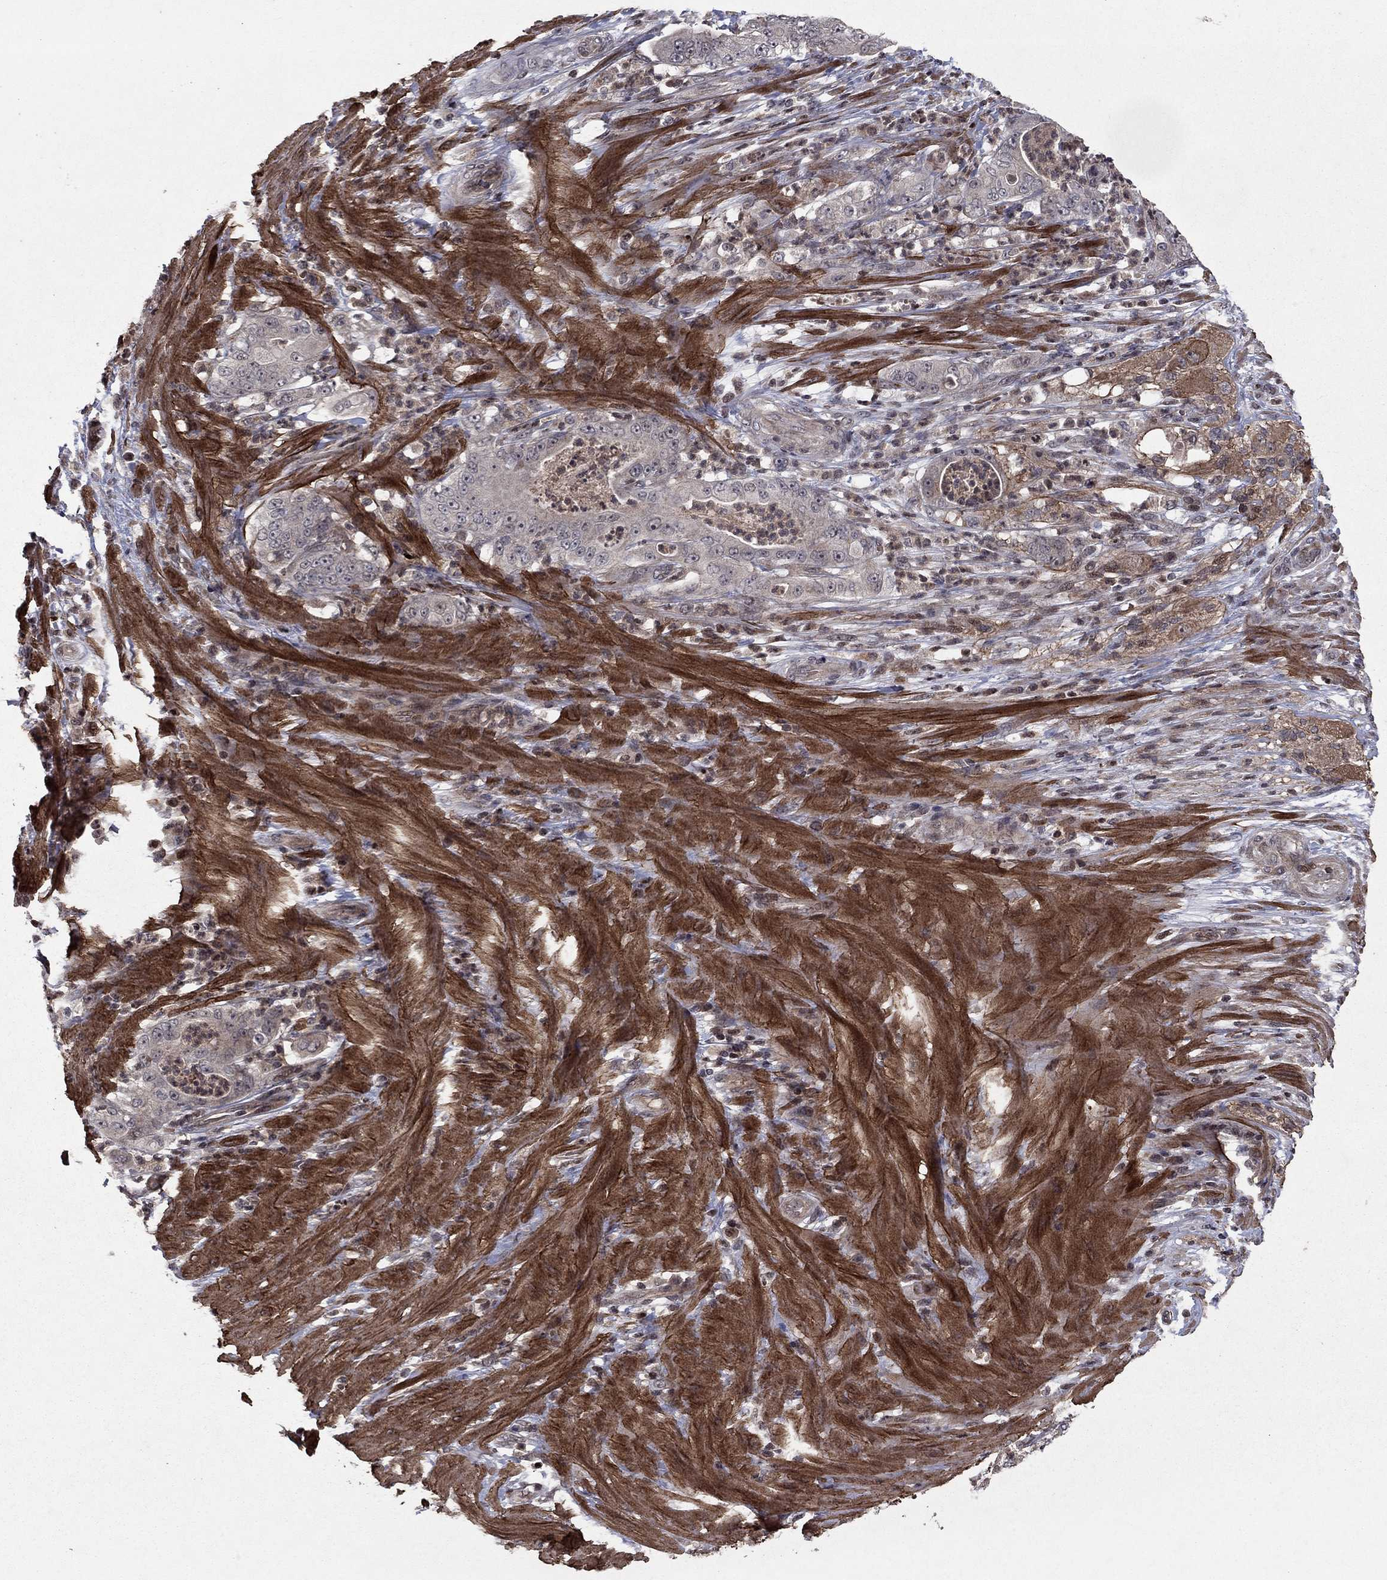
{"staining": {"intensity": "negative", "quantity": "none", "location": "none"}, "tissue": "pancreatic cancer", "cell_type": "Tumor cells", "image_type": "cancer", "snomed": [{"axis": "morphology", "description": "Adenocarcinoma, NOS"}, {"axis": "topography", "description": "Pancreas"}], "caption": "IHC image of neoplastic tissue: pancreatic cancer (adenocarcinoma) stained with DAB (3,3'-diaminobenzidine) reveals no significant protein positivity in tumor cells.", "gene": "SORBS1", "patient": {"sex": "male", "age": 71}}